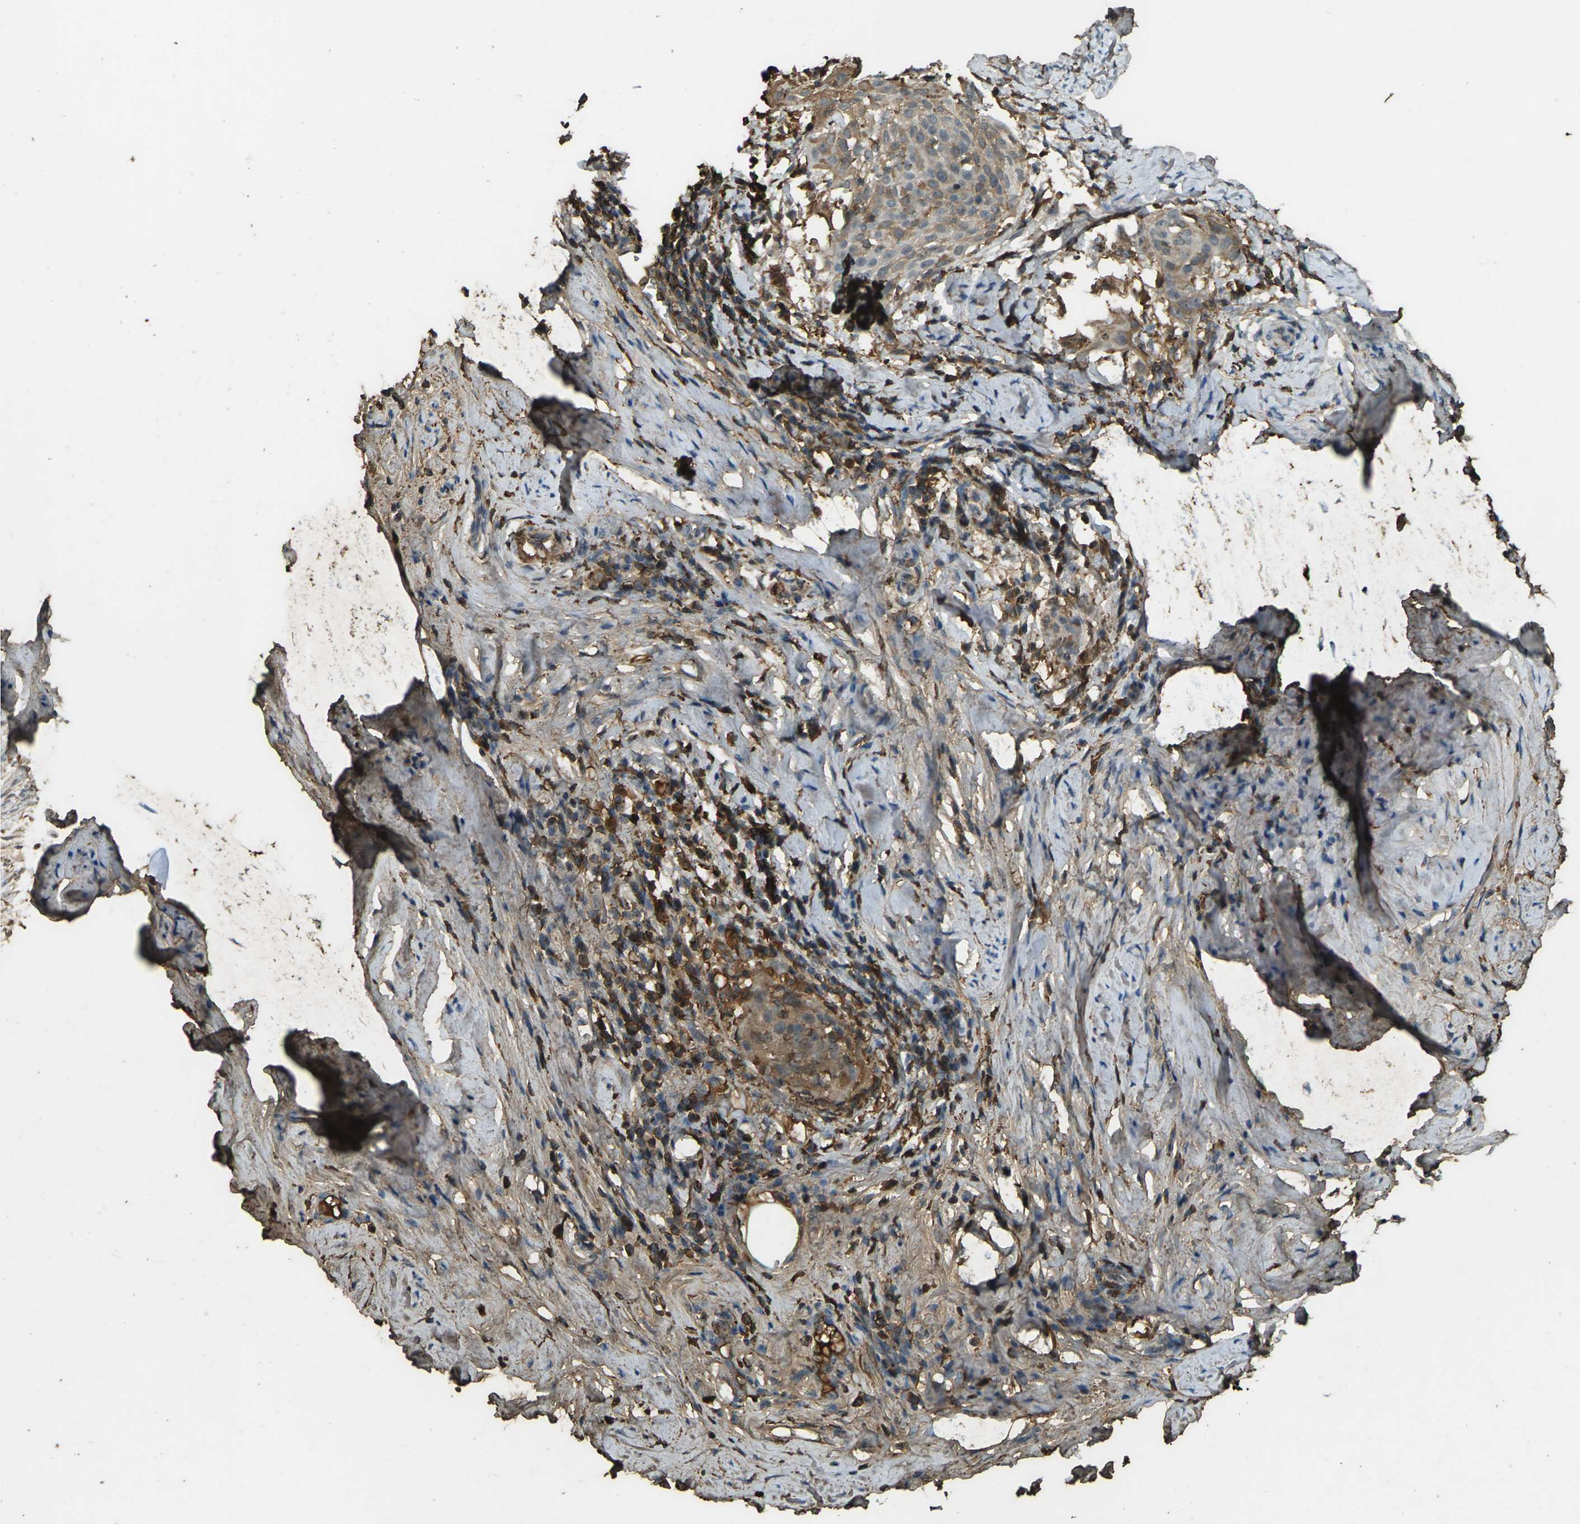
{"staining": {"intensity": "moderate", "quantity": ">75%", "location": "cytoplasmic/membranous"}, "tissue": "cervical cancer", "cell_type": "Tumor cells", "image_type": "cancer", "snomed": [{"axis": "morphology", "description": "Squamous cell carcinoma, NOS"}, {"axis": "topography", "description": "Cervix"}], "caption": "Immunohistochemistry (IHC) image of human squamous cell carcinoma (cervical) stained for a protein (brown), which reveals medium levels of moderate cytoplasmic/membranous expression in approximately >75% of tumor cells.", "gene": "CYP1B1", "patient": {"sex": "female", "age": 51}}